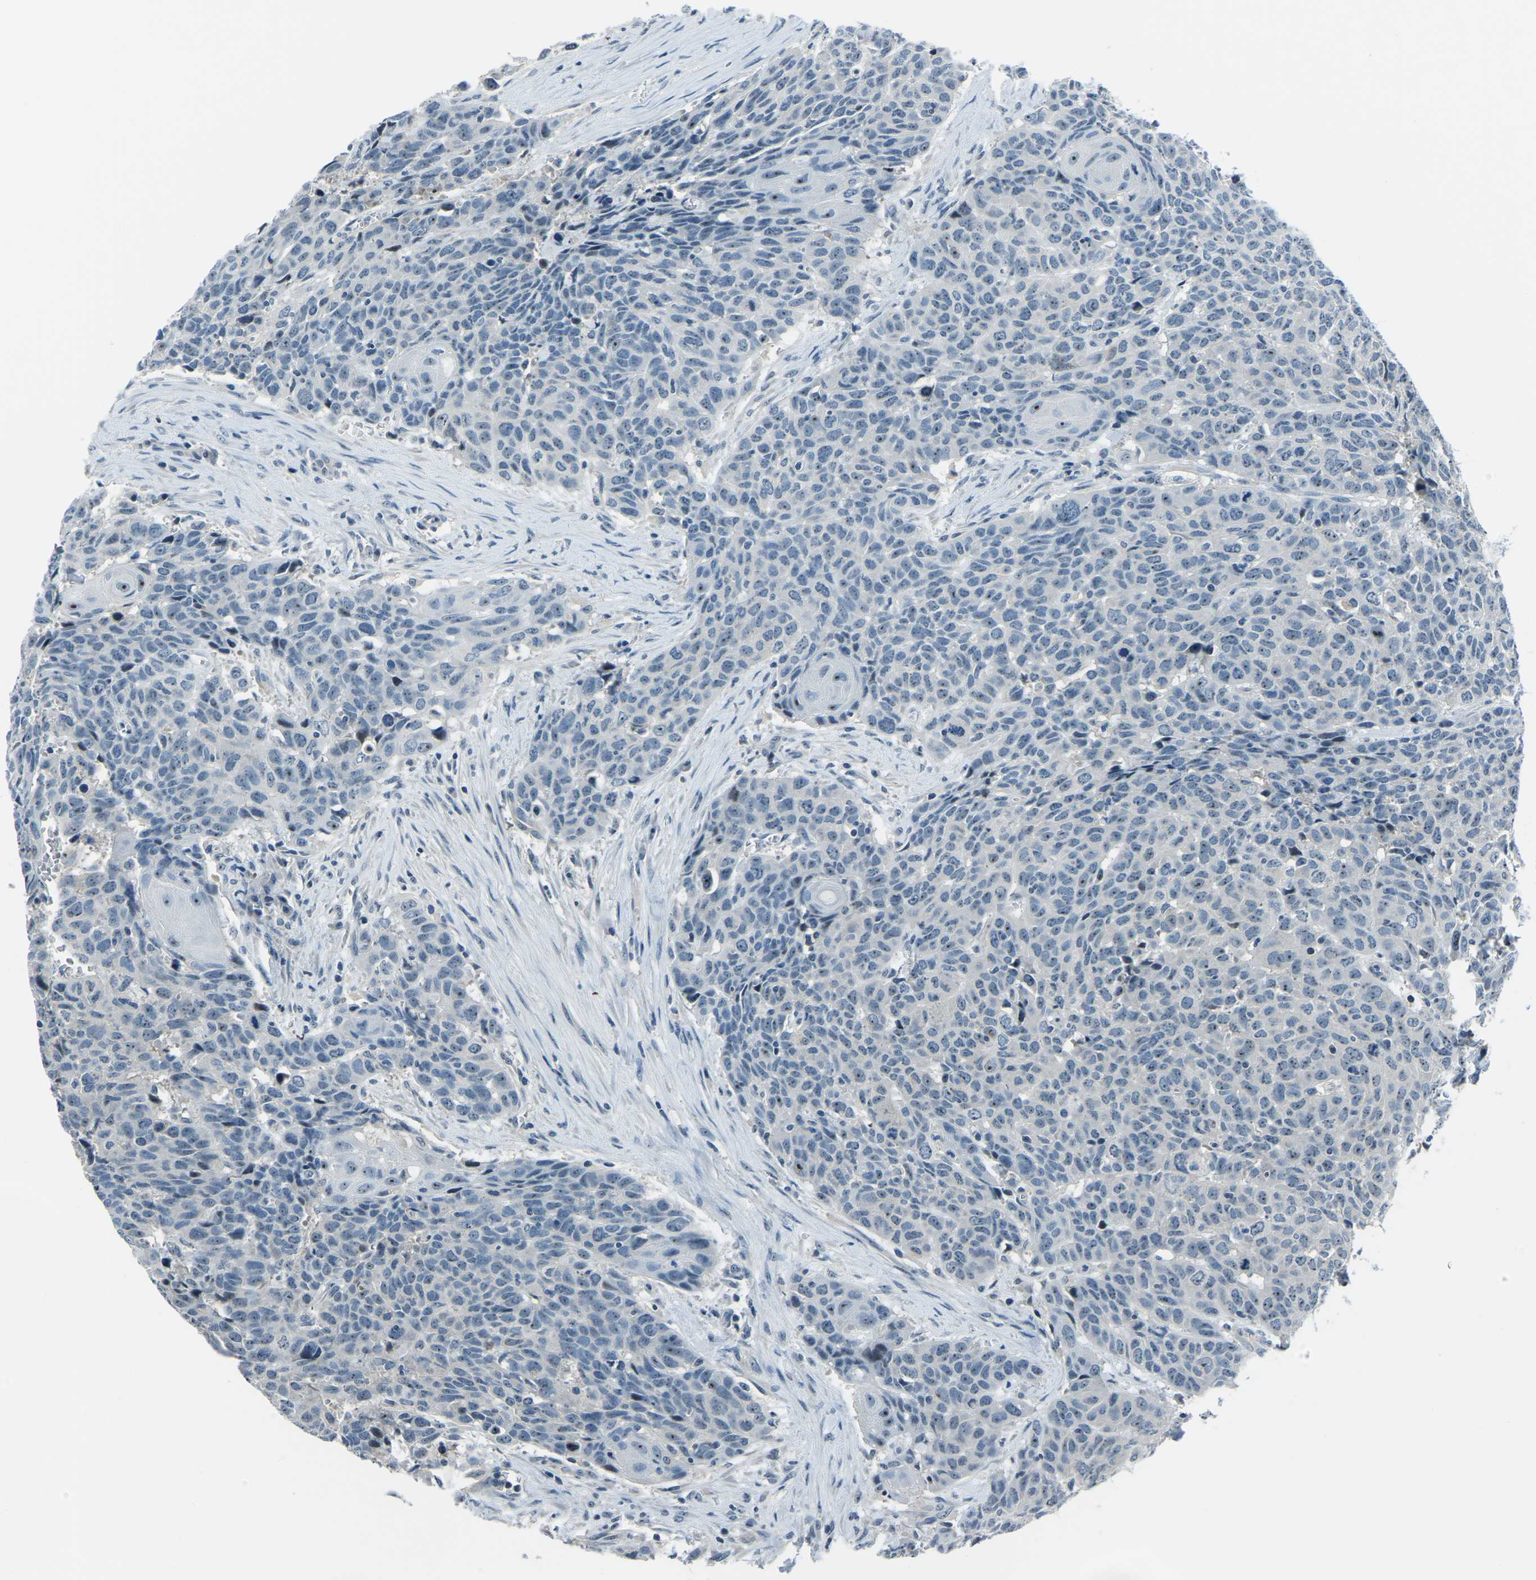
{"staining": {"intensity": "weak", "quantity": "<25%", "location": "nuclear"}, "tissue": "head and neck cancer", "cell_type": "Tumor cells", "image_type": "cancer", "snomed": [{"axis": "morphology", "description": "Squamous cell carcinoma, NOS"}, {"axis": "topography", "description": "Head-Neck"}], "caption": "Image shows no protein expression in tumor cells of head and neck cancer tissue.", "gene": "RRP1", "patient": {"sex": "male", "age": 66}}